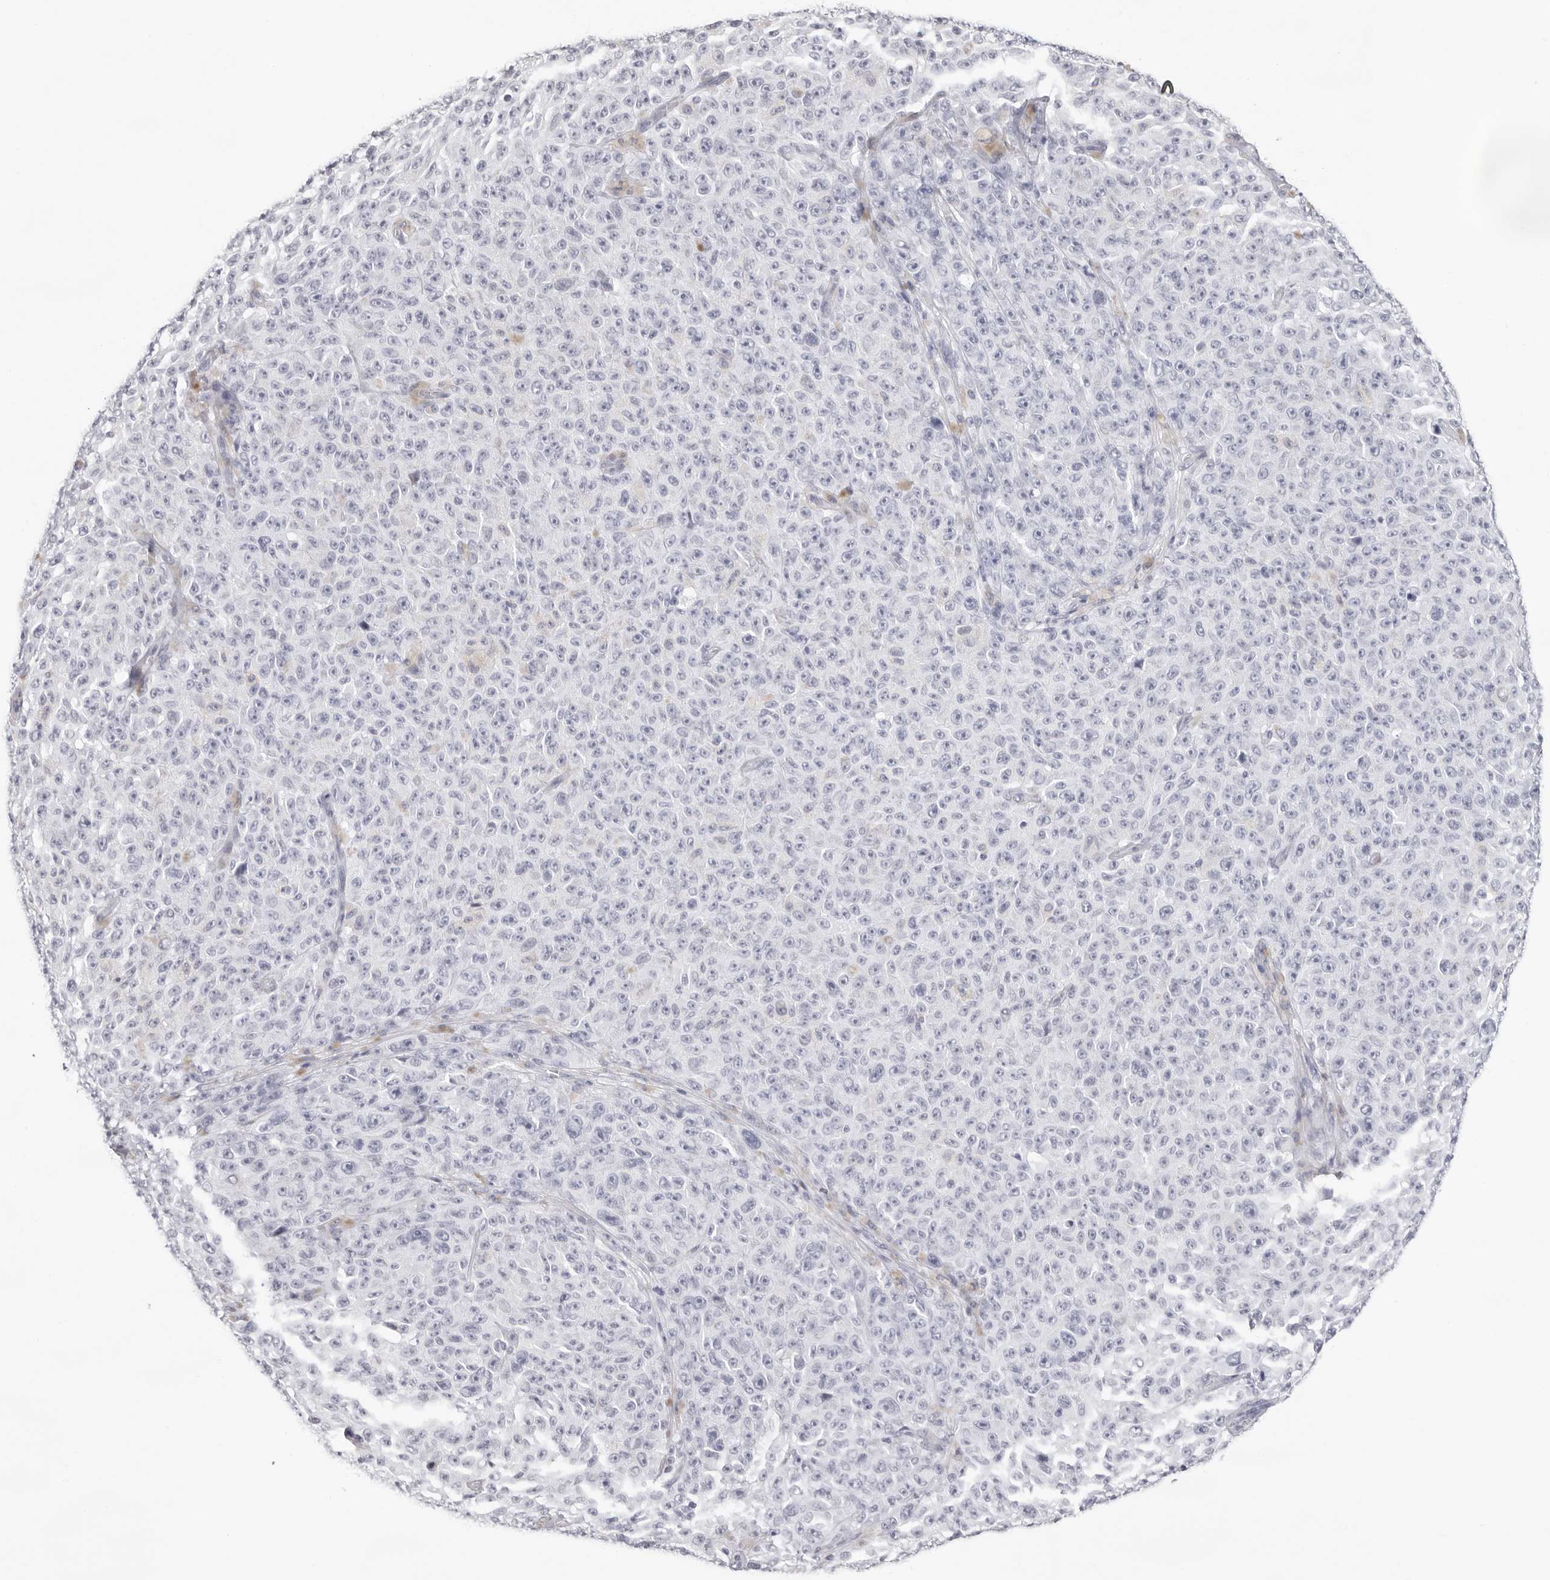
{"staining": {"intensity": "negative", "quantity": "none", "location": "none"}, "tissue": "melanoma", "cell_type": "Tumor cells", "image_type": "cancer", "snomed": [{"axis": "morphology", "description": "Malignant melanoma, NOS"}, {"axis": "topography", "description": "Skin"}], "caption": "Tumor cells show no significant protein staining in melanoma.", "gene": "INSL3", "patient": {"sex": "female", "age": 82}}